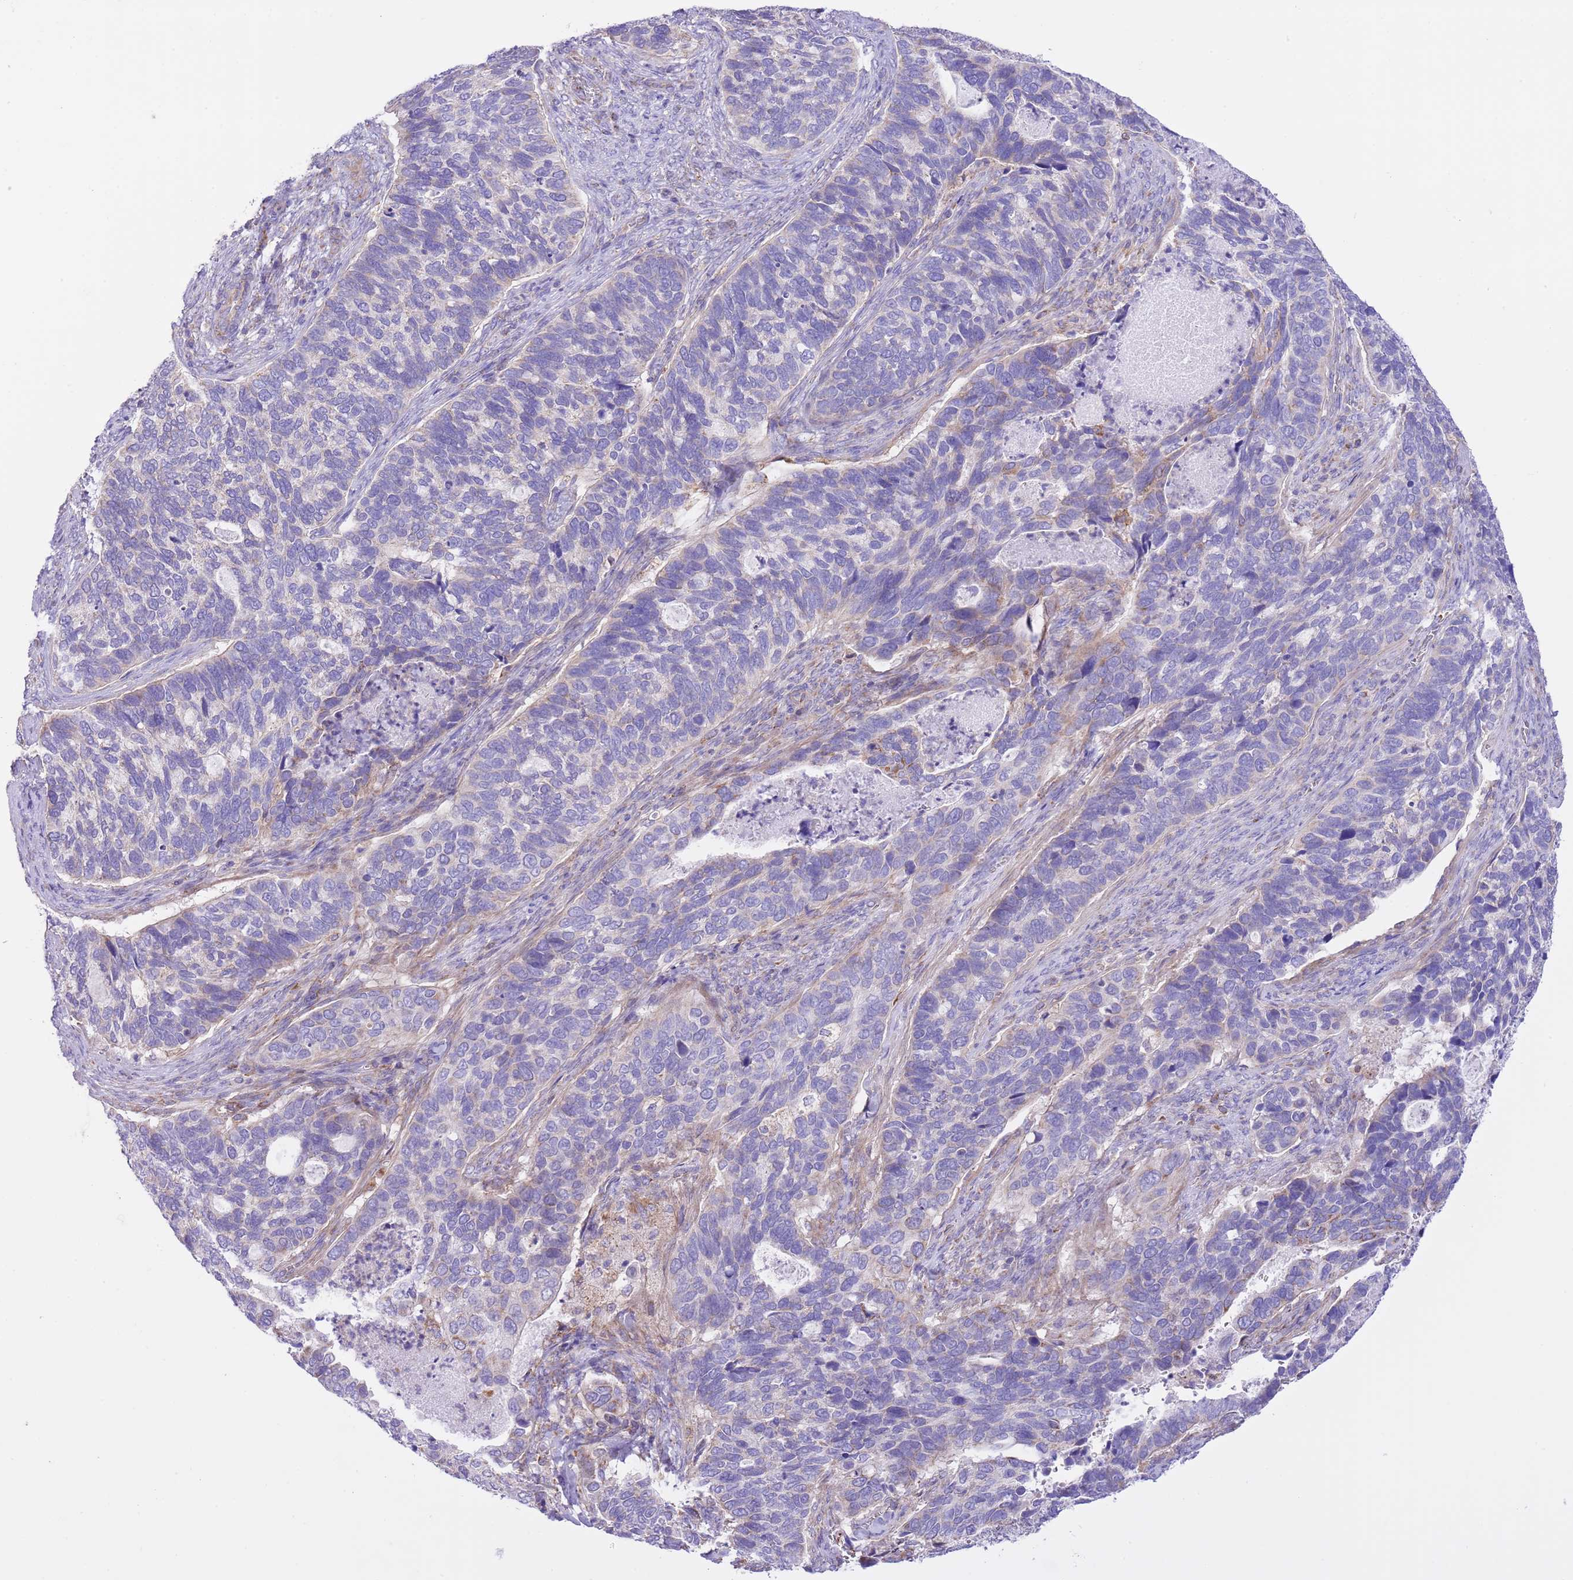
{"staining": {"intensity": "negative", "quantity": "none", "location": "none"}, "tissue": "cervical cancer", "cell_type": "Tumor cells", "image_type": "cancer", "snomed": [{"axis": "morphology", "description": "Squamous cell carcinoma, NOS"}, {"axis": "topography", "description": "Cervix"}], "caption": "Squamous cell carcinoma (cervical) stained for a protein using immunohistochemistry (IHC) demonstrates no expression tumor cells.", "gene": "SS18L2", "patient": {"sex": "female", "age": 38}}